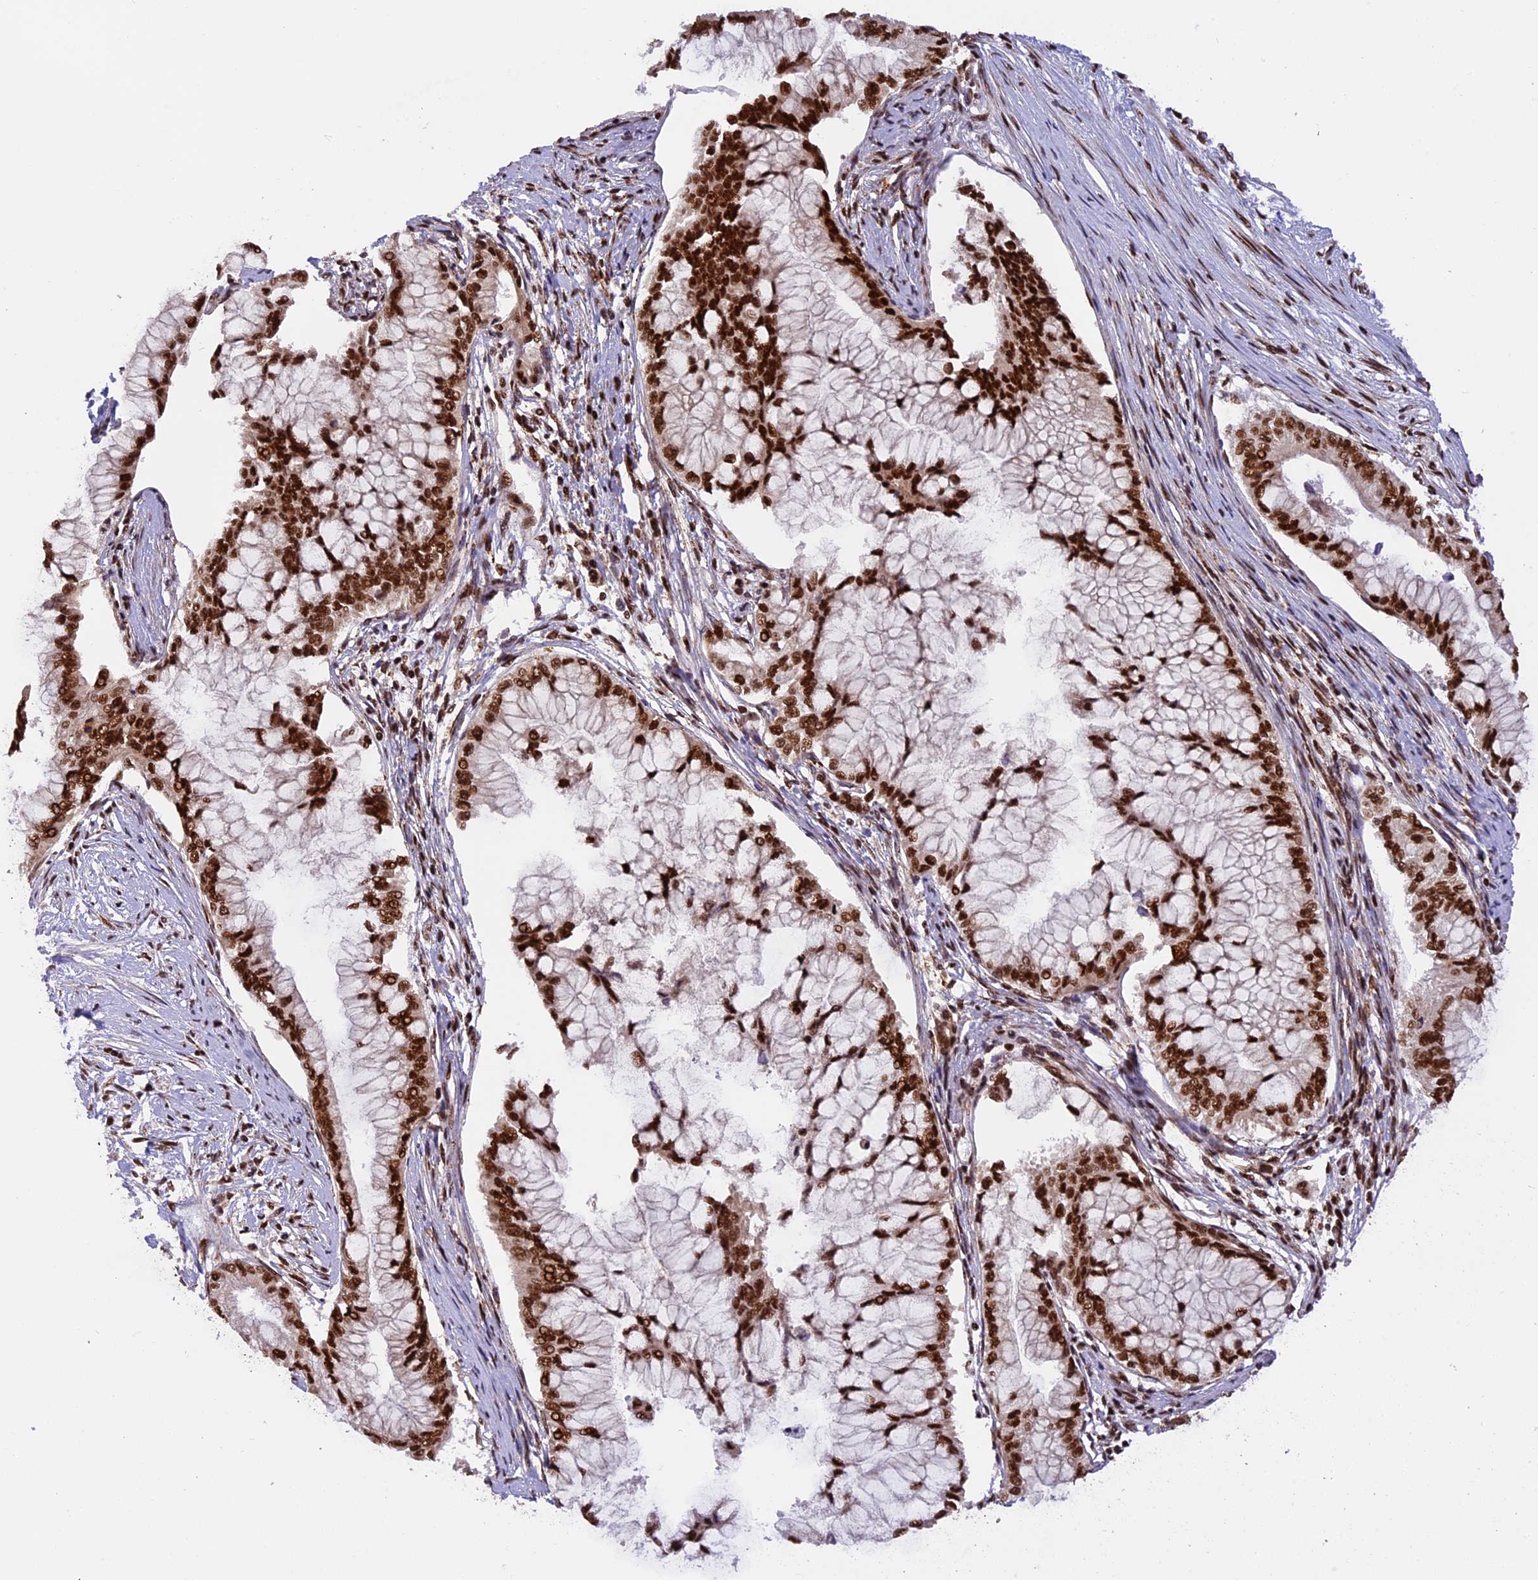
{"staining": {"intensity": "strong", "quantity": ">75%", "location": "nuclear"}, "tissue": "pancreatic cancer", "cell_type": "Tumor cells", "image_type": "cancer", "snomed": [{"axis": "morphology", "description": "Adenocarcinoma, NOS"}, {"axis": "topography", "description": "Pancreas"}], "caption": "Brown immunohistochemical staining in human pancreatic cancer (adenocarcinoma) shows strong nuclear expression in approximately >75% of tumor cells.", "gene": "RAMAC", "patient": {"sex": "male", "age": 46}}